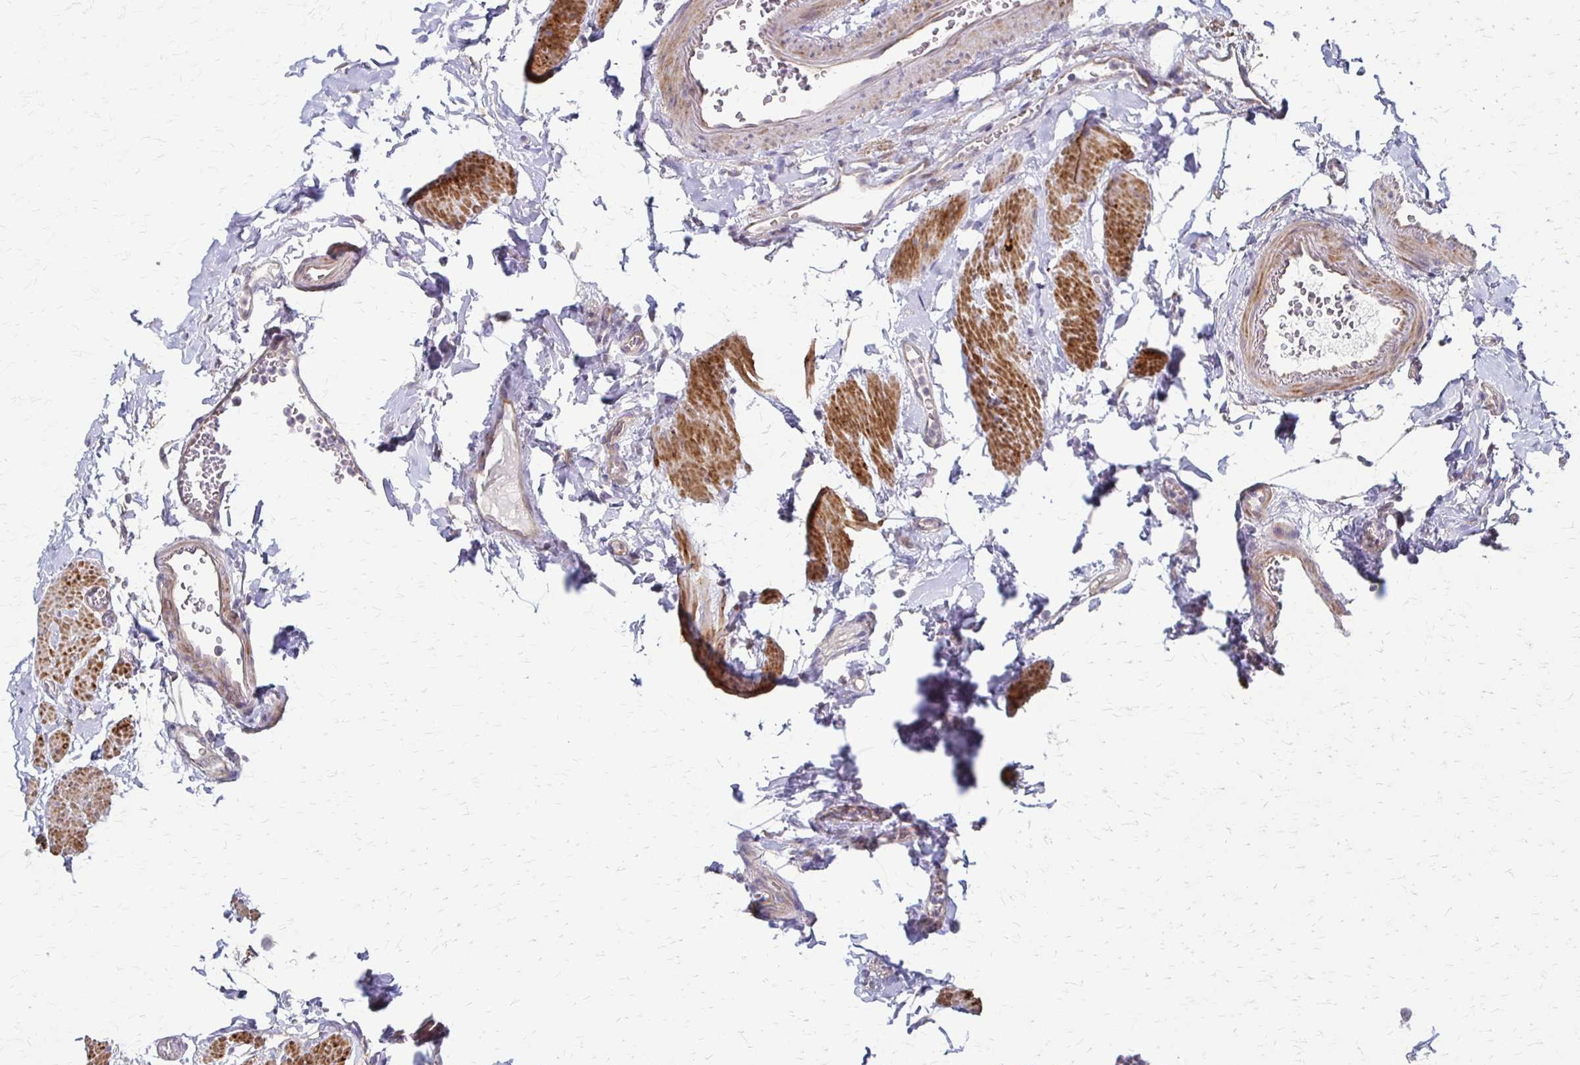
{"staining": {"intensity": "weak", "quantity": "25%-75%", "location": "cytoplasmic/membranous"}, "tissue": "duodenum", "cell_type": "Glandular cells", "image_type": "normal", "snomed": [{"axis": "morphology", "description": "Normal tissue, NOS"}, {"axis": "topography", "description": "Pancreas"}, {"axis": "topography", "description": "Duodenum"}], "caption": "Duodenum stained with immunohistochemistry (IHC) shows weak cytoplasmic/membranous expression in approximately 25%-75% of glandular cells. (Brightfield microscopy of DAB IHC at high magnification).", "gene": "CFL2", "patient": {"sex": "male", "age": 59}}